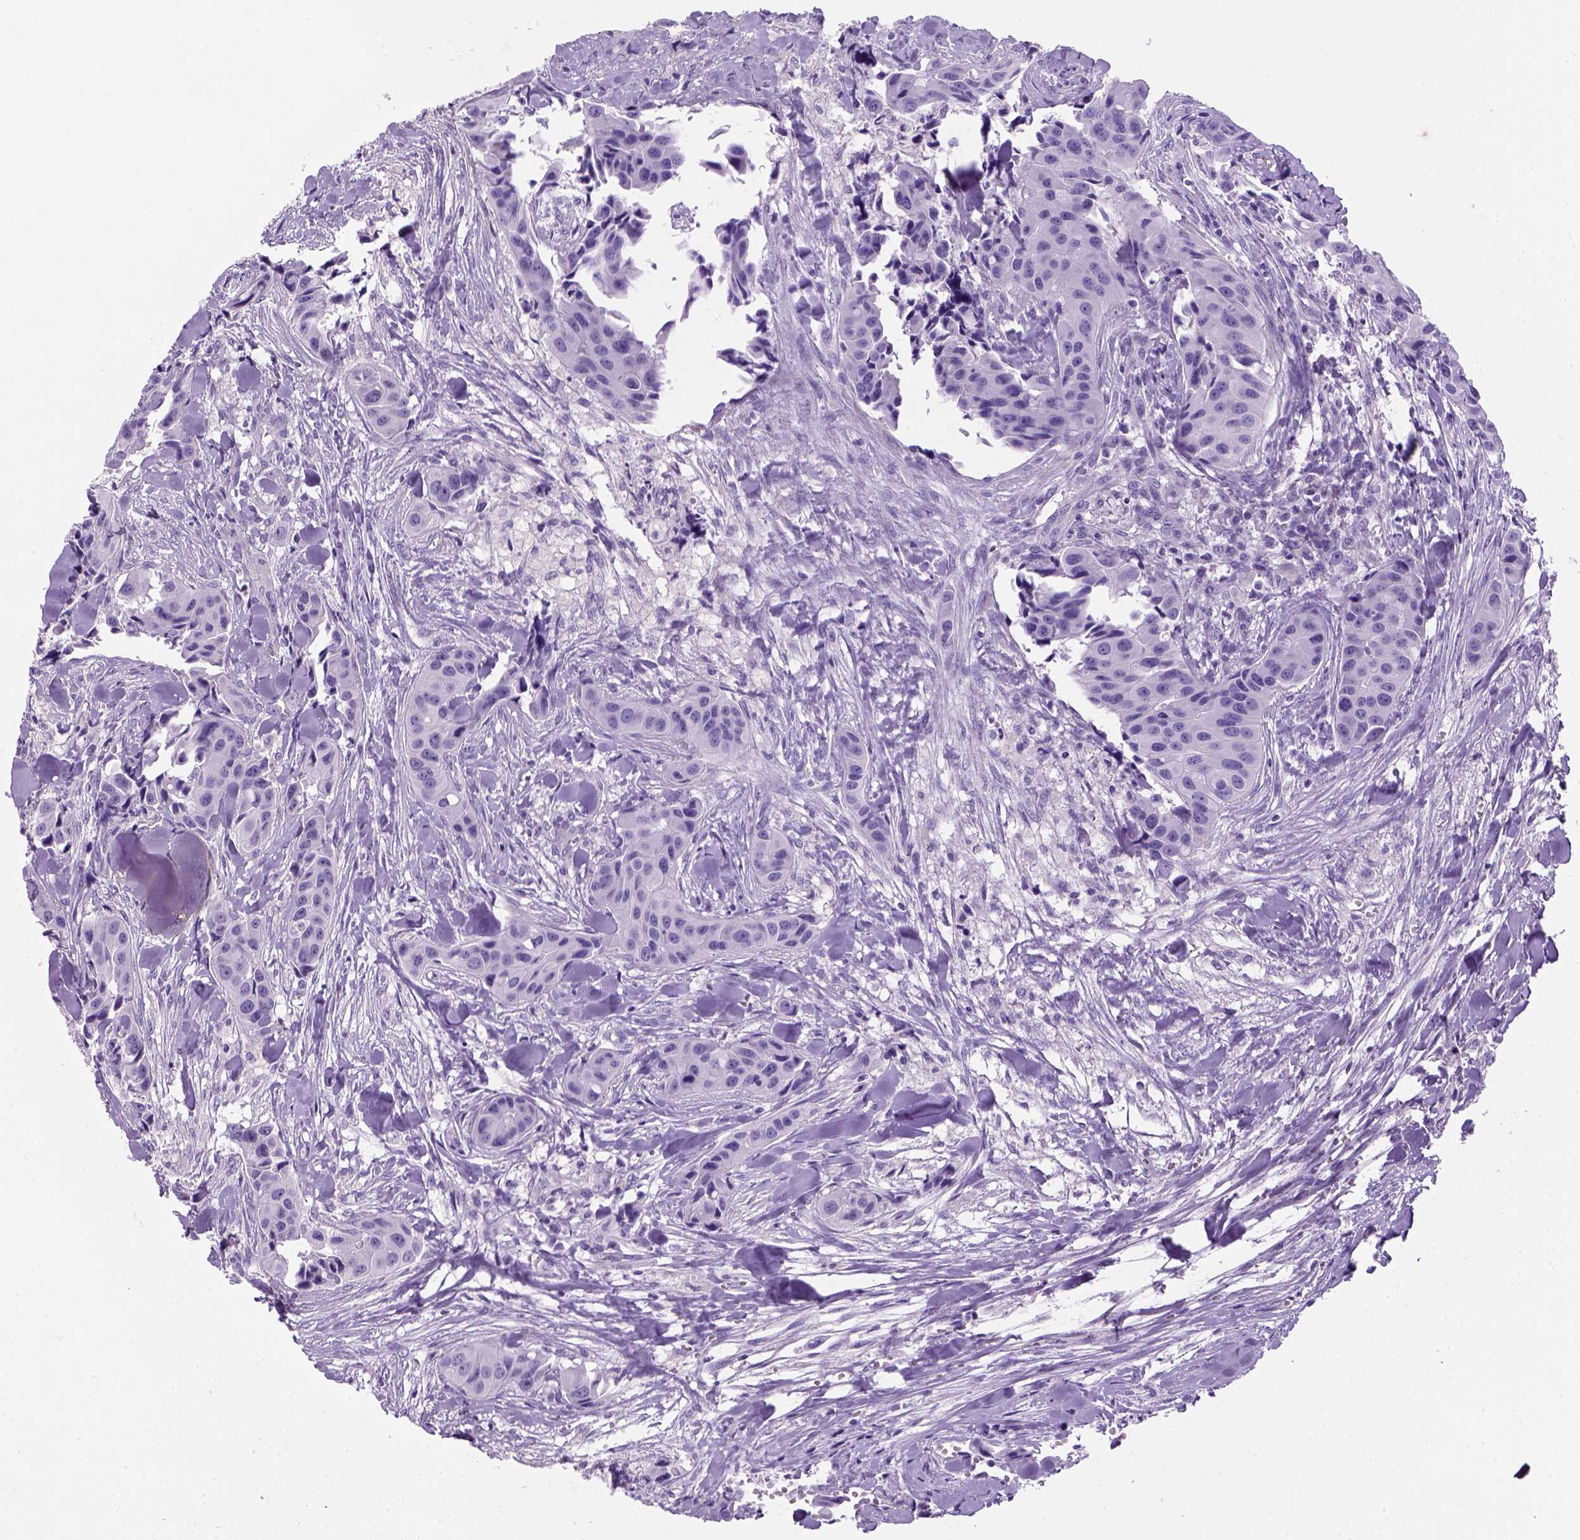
{"staining": {"intensity": "negative", "quantity": "none", "location": "none"}, "tissue": "head and neck cancer", "cell_type": "Tumor cells", "image_type": "cancer", "snomed": [{"axis": "morphology", "description": "Adenocarcinoma, NOS"}, {"axis": "topography", "description": "Head-Neck"}], "caption": "Micrograph shows no protein expression in tumor cells of head and neck adenocarcinoma tissue.", "gene": "ARHGEF33", "patient": {"sex": "male", "age": 76}}